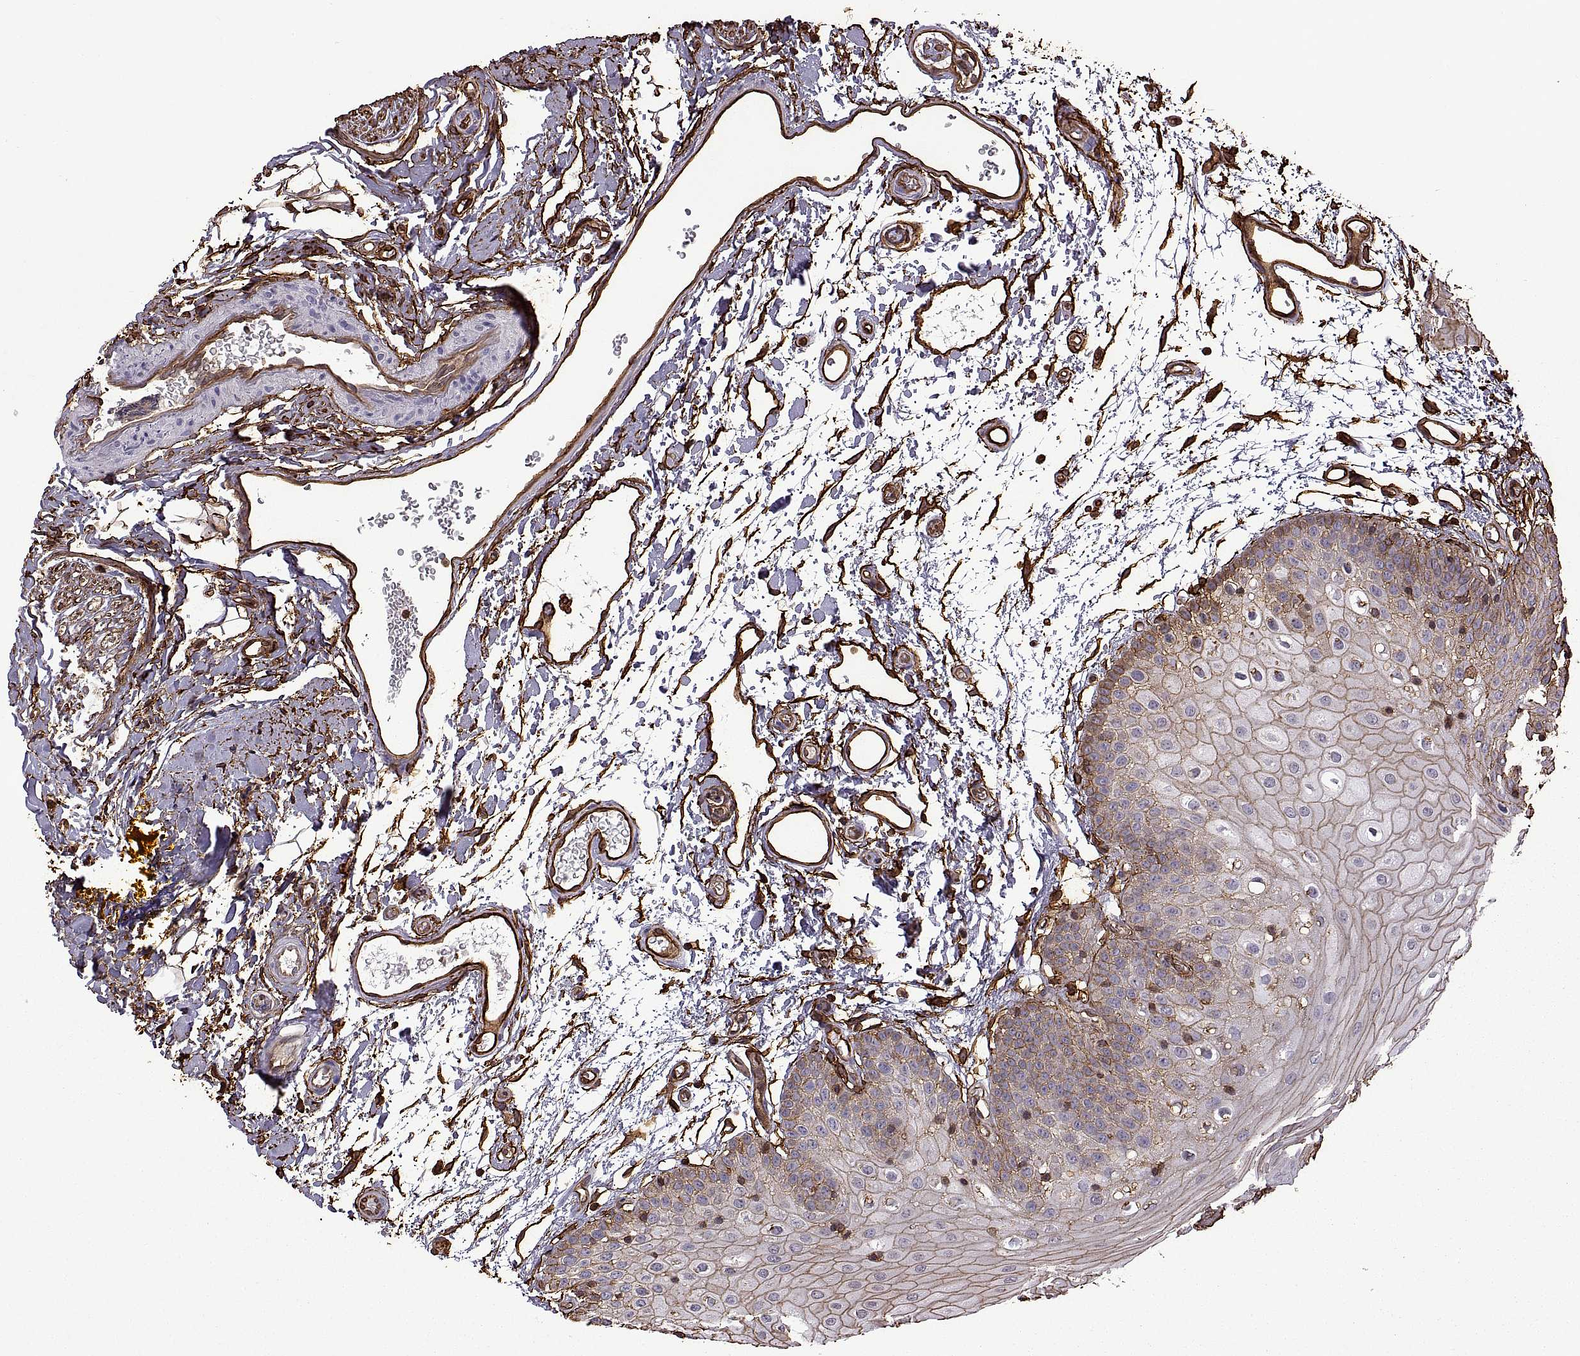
{"staining": {"intensity": "moderate", "quantity": "25%-75%", "location": "cytoplasmic/membranous"}, "tissue": "oral mucosa", "cell_type": "Squamous epithelial cells", "image_type": "normal", "snomed": [{"axis": "morphology", "description": "Normal tissue, NOS"}, {"axis": "morphology", "description": "Squamous cell carcinoma, NOS"}, {"axis": "topography", "description": "Oral tissue"}, {"axis": "topography", "description": "Head-Neck"}], "caption": "Squamous epithelial cells show moderate cytoplasmic/membranous staining in approximately 25%-75% of cells in benign oral mucosa.", "gene": "S100A10", "patient": {"sex": "female", "age": 75}}